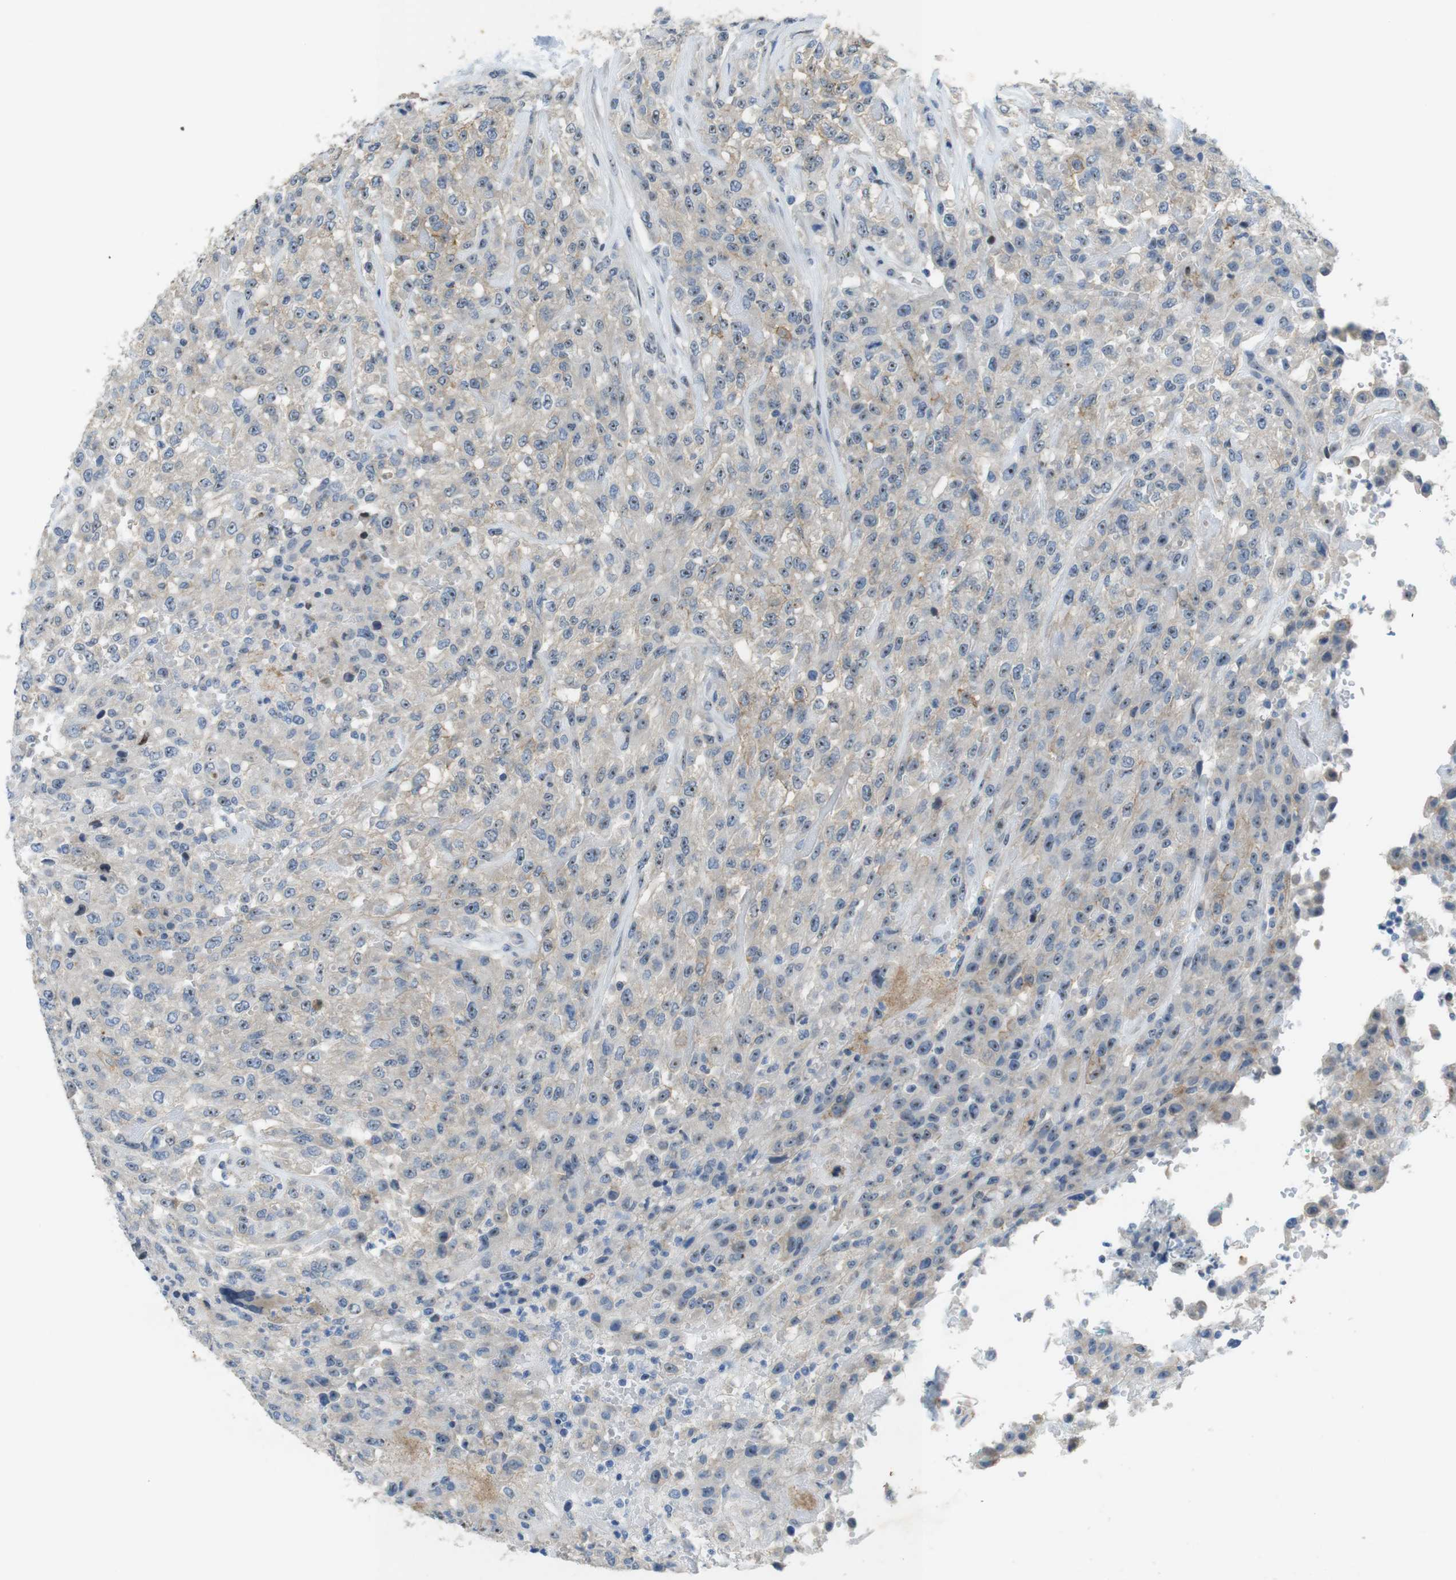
{"staining": {"intensity": "weak", "quantity": "<25%", "location": "cytoplasmic/membranous"}, "tissue": "urothelial cancer", "cell_type": "Tumor cells", "image_type": "cancer", "snomed": [{"axis": "morphology", "description": "Urothelial carcinoma, High grade"}, {"axis": "topography", "description": "Urinary bladder"}], "caption": "High power microscopy photomicrograph of an immunohistochemistry micrograph of urothelial cancer, revealing no significant expression in tumor cells.", "gene": "TJP3", "patient": {"sex": "male", "age": 46}}